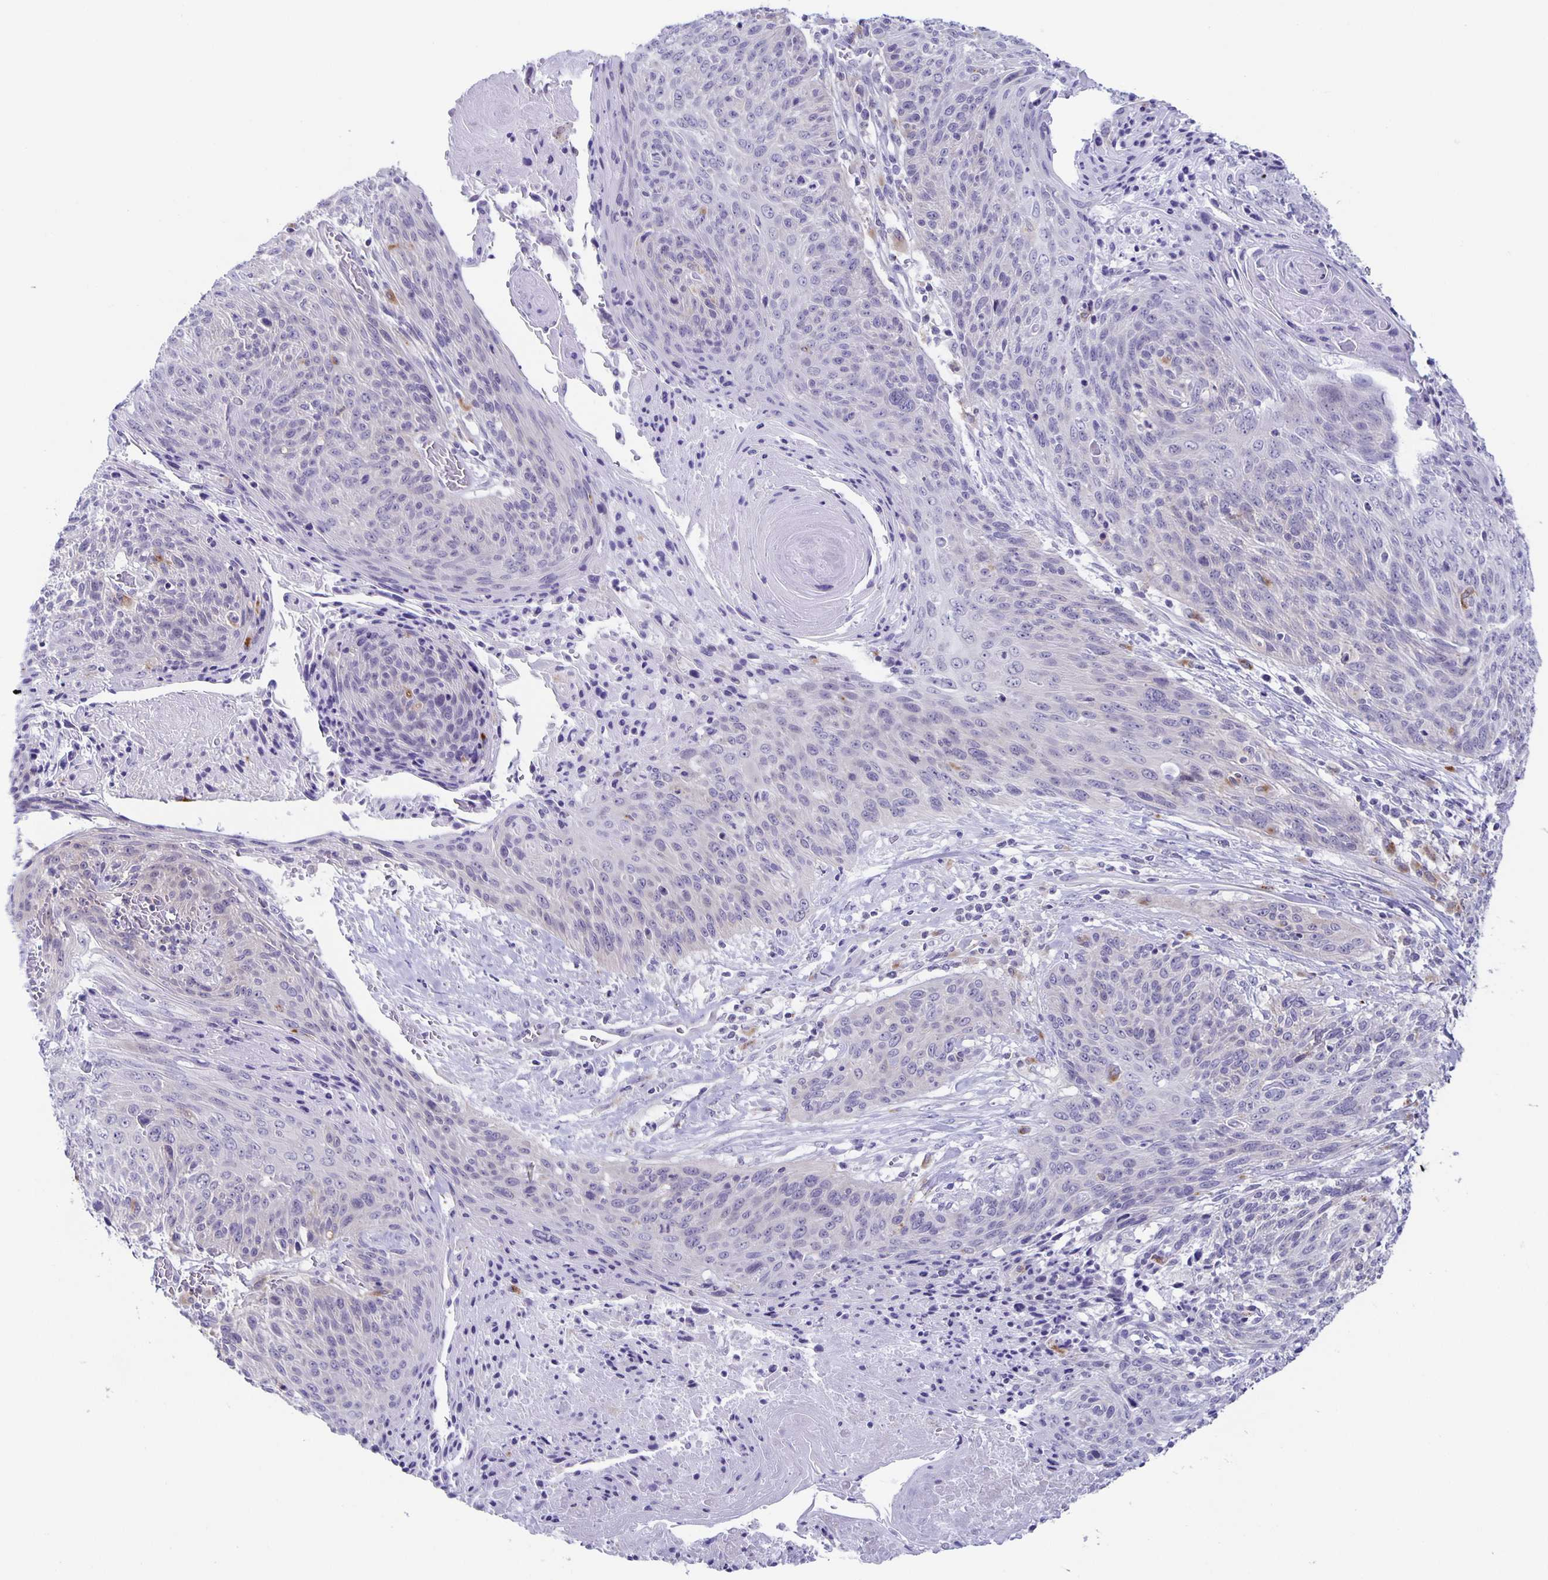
{"staining": {"intensity": "negative", "quantity": "none", "location": "none"}, "tissue": "cervical cancer", "cell_type": "Tumor cells", "image_type": "cancer", "snomed": [{"axis": "morphology", "description": "Squamous cell carcinoma, NOS"}, {"axis": "topography", "description": "Cervix"}], "caption": "High power microscopy photomicrograph of an immunohistochemistry (IHC) image of cervical squamous cell carcinoma, revealing no significant positivity in tumor cells.", "gene": "LIPA", "patient": {"sex": "female", "age": 45}}